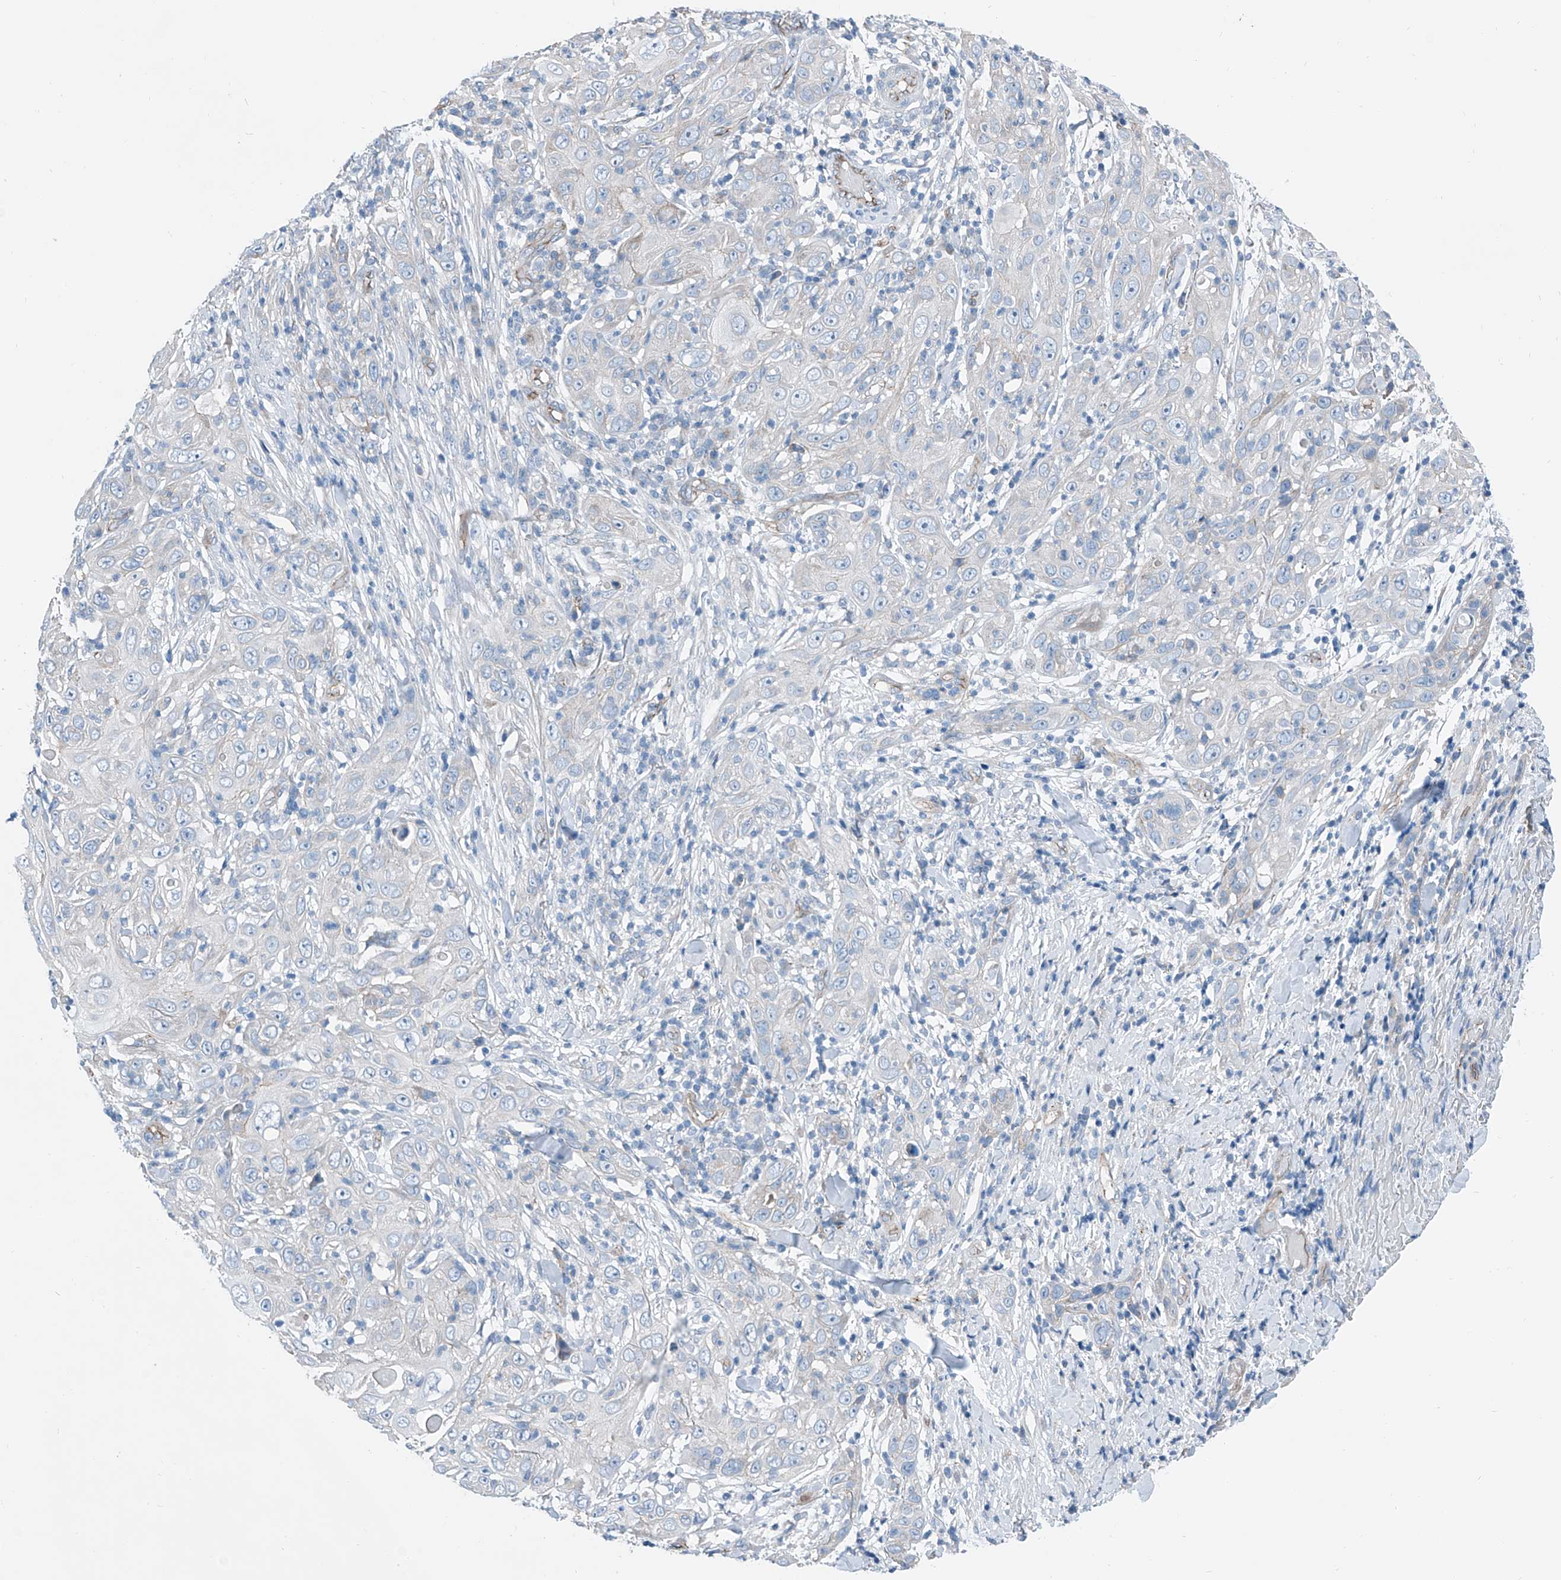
{"staining": {"intensity": "negative", "quantity": "none", "location": "none"}, "tissue": "skin cancer", "cell_type": "Tumor cells", "image_type": "cancer", "snomed": [{"axis": "morphology", "description": "Squamous cell carcinoma, NOS"}, {"axis": "topography", "description": "Skin"}], "caption": "The micrograph displays no staining of tumor cells in squamous cell carcinoma (skin).", "gene": "THEMIS2", "patient": {"sex": "female", "age": 88}}